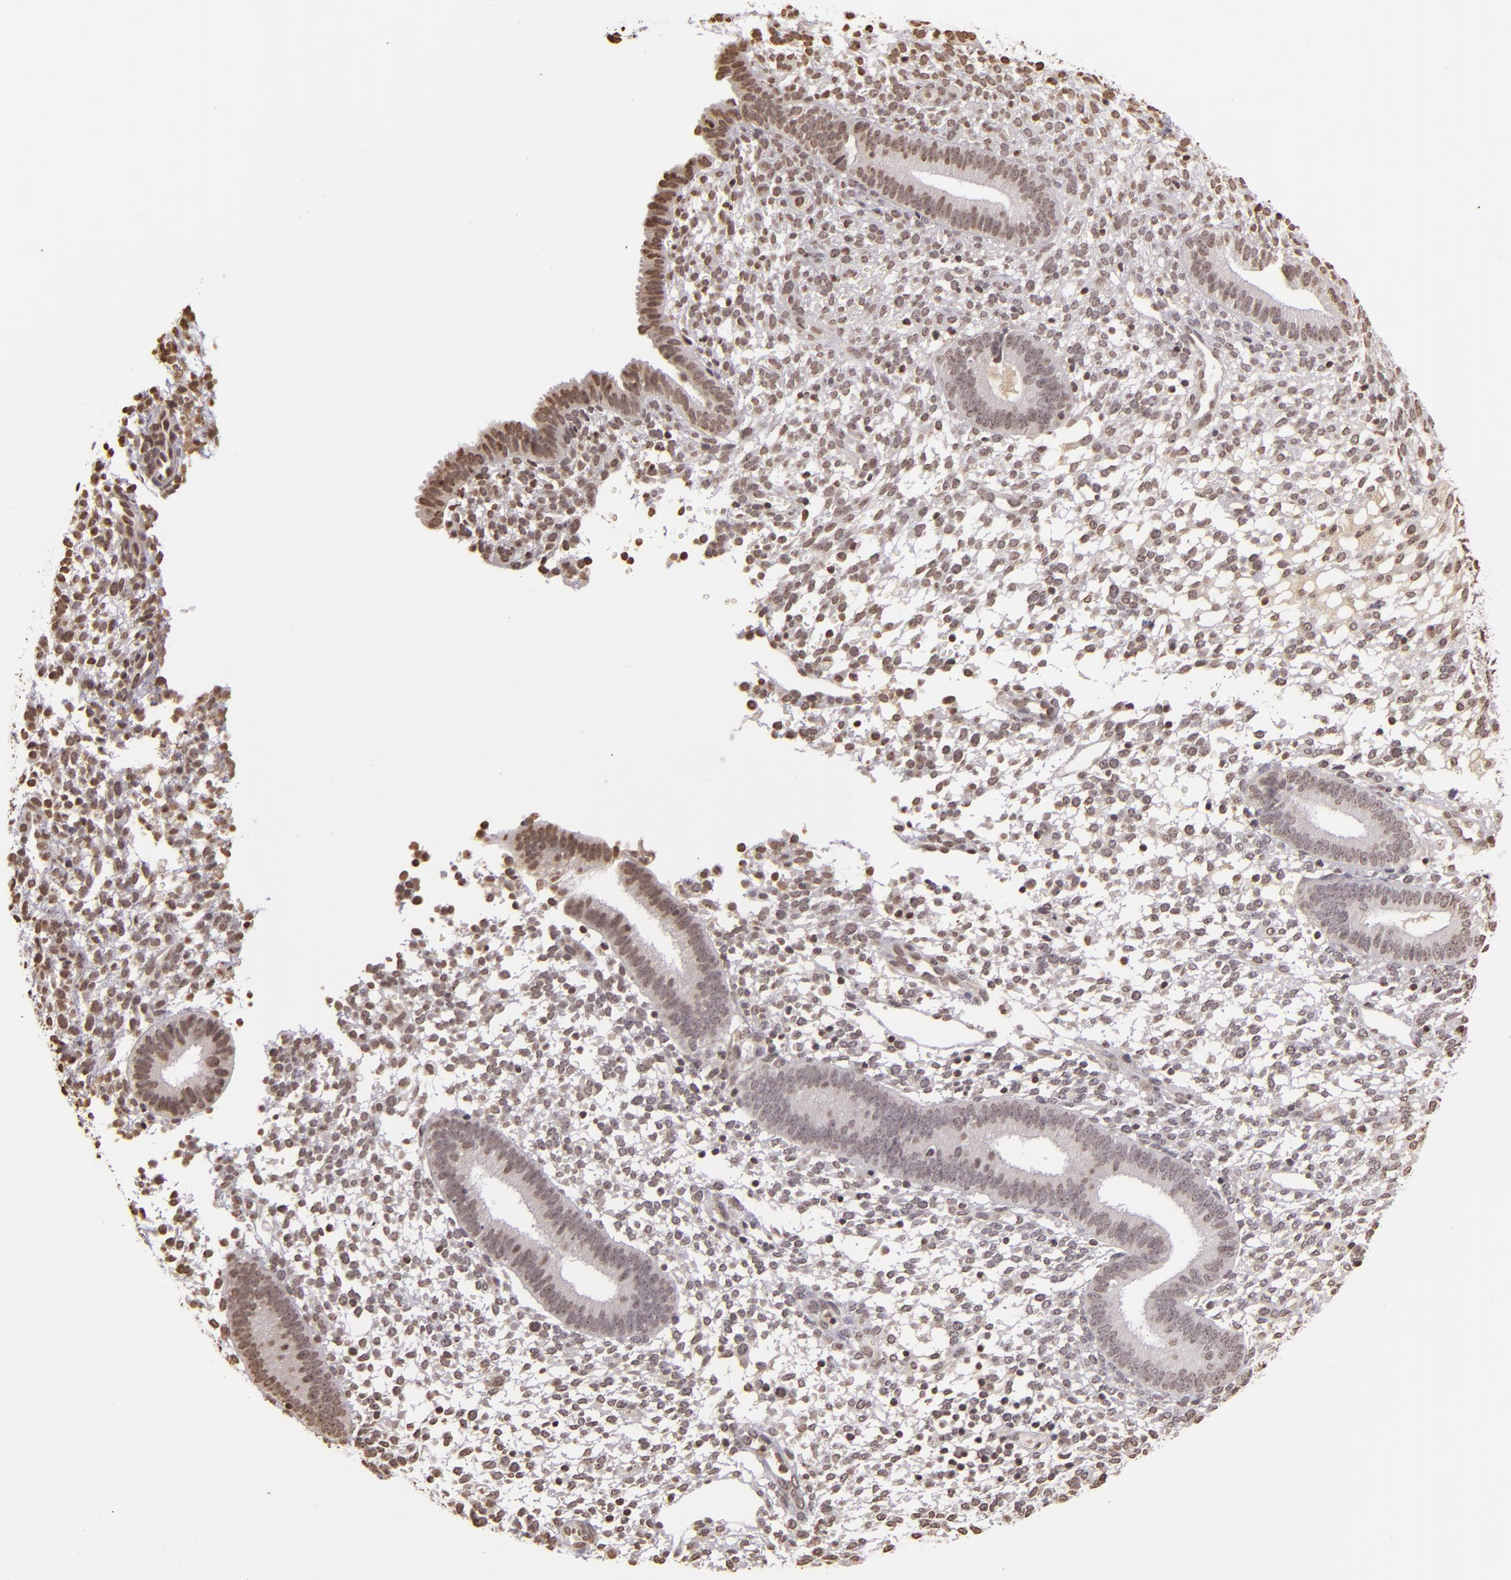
{"staining": {"intensity": "weak", "quantity": "25%-75%", "location": "nuclear"}, "tissue": "endometrium", "cell_type": "Cells in endometrial stroma", "image_type": "normal", "snomed": [{"axis": "morphology", "description": "Normal tissue, NOS"}, {"axis": "topography", "description": "Endometrium"}], "caption": "DAB immunohistochemical staining of unremarkable endometrium demonstrates weak nuclear protein positivity in approximately 25%-75% of cells in endometrial stroma. (DAB (3,3'-diaminobenzidine) IHC, brown staining for protein, blue staining for nuclei).", "gene": "THRB", "patient": {"sex": "female", "age": 35}}